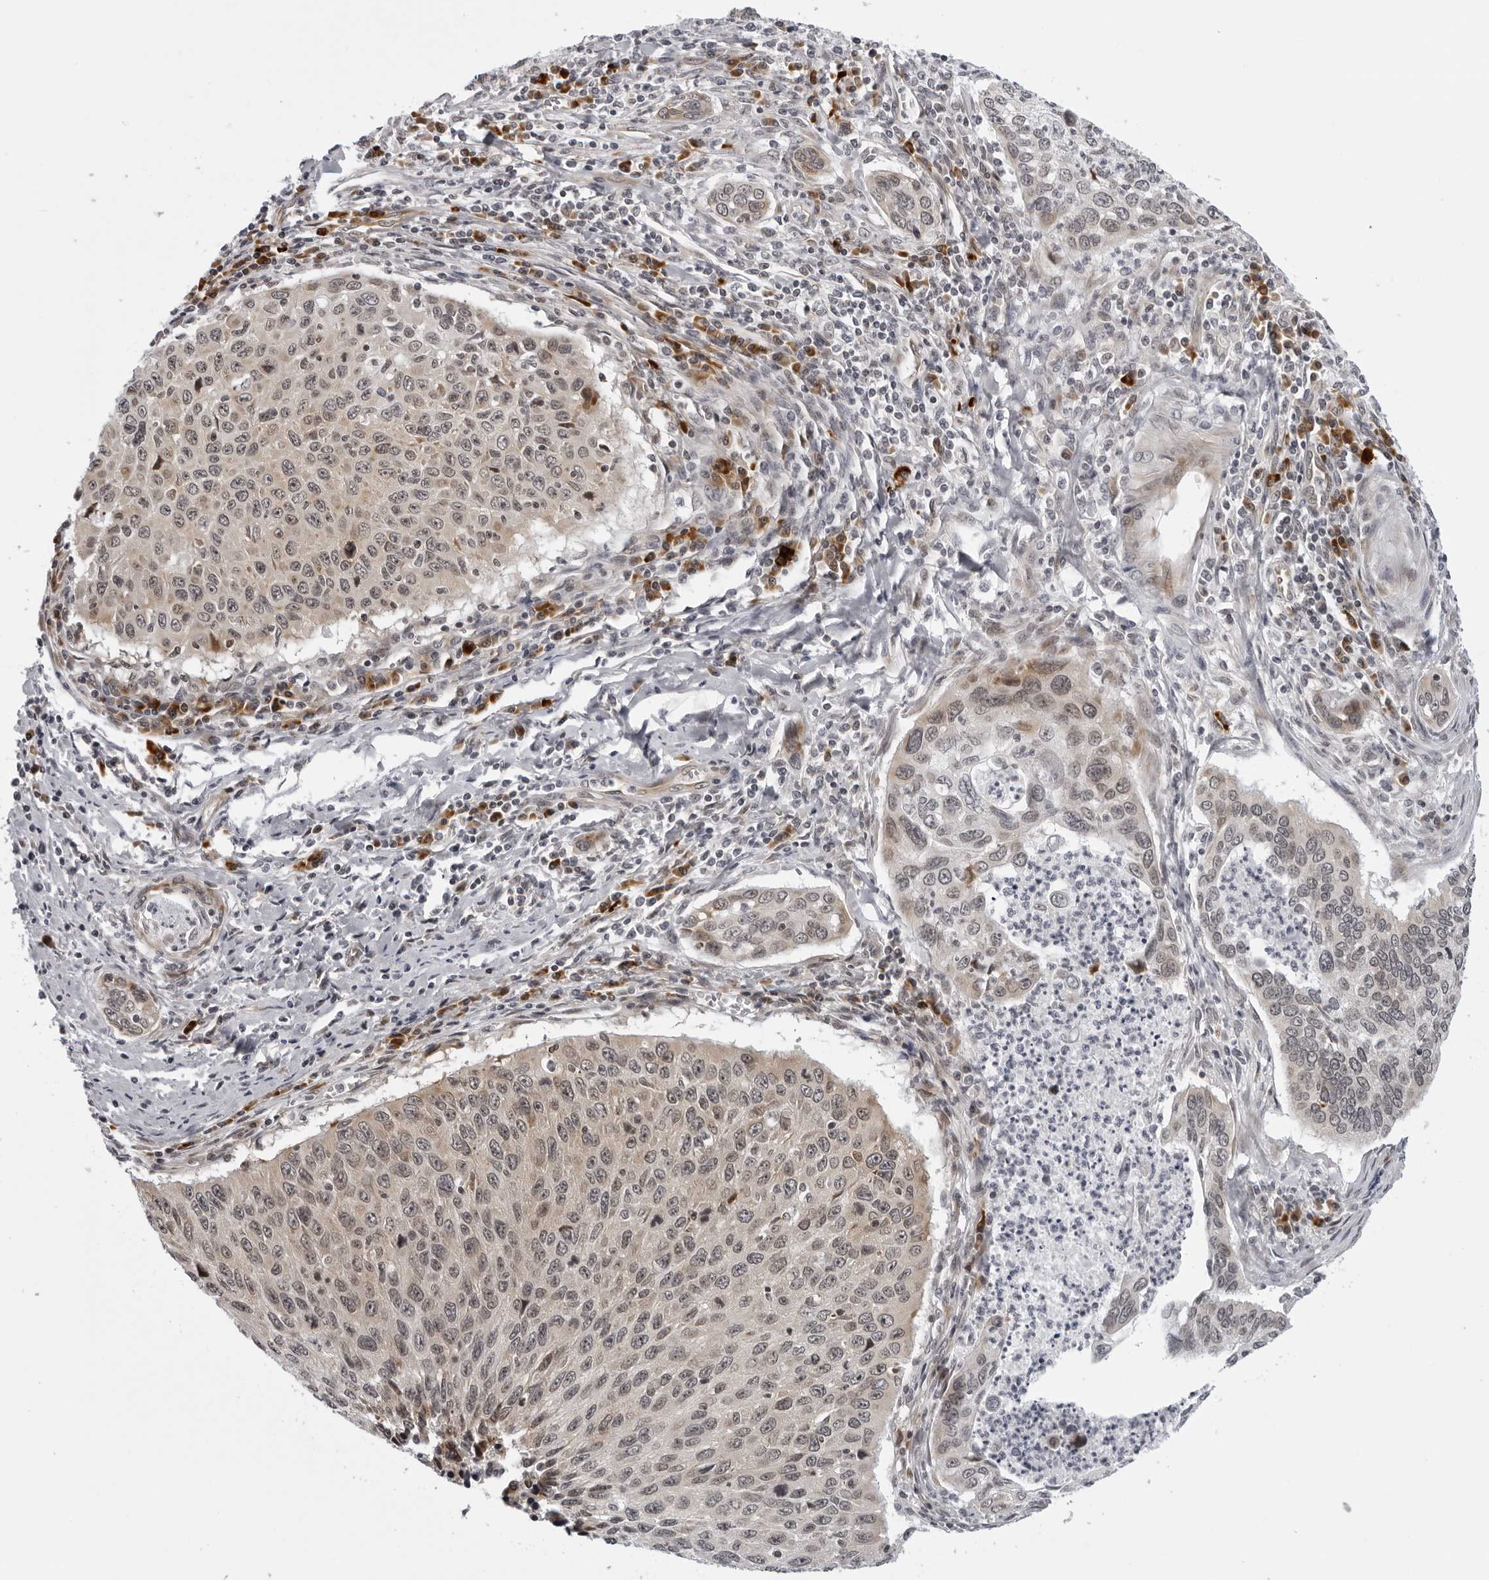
{"staining": {"intensity": "moderate", "quantity": "<25%", "location": "cytoplasmic/membranous"}, "tissue": "cervical cancer", "cell_type": "Tumor cells", "image_type": "cancer", "snomed": [{"axis": "morphology", "description": "Squamous cell carcinoma, NOS"}, {"axis": "topography", "description": "Cervix"}], "caption": "Immunohistochemistry (IHC) micrograph of cervical squamous cell carcinoma stained for a protein (brown), which displays low levels of moderate cytoplasmic/membranous staining in about <25% of tumor cells.", "gene": "GCSAML", "patient": {"sex": "female", "age": 53}}